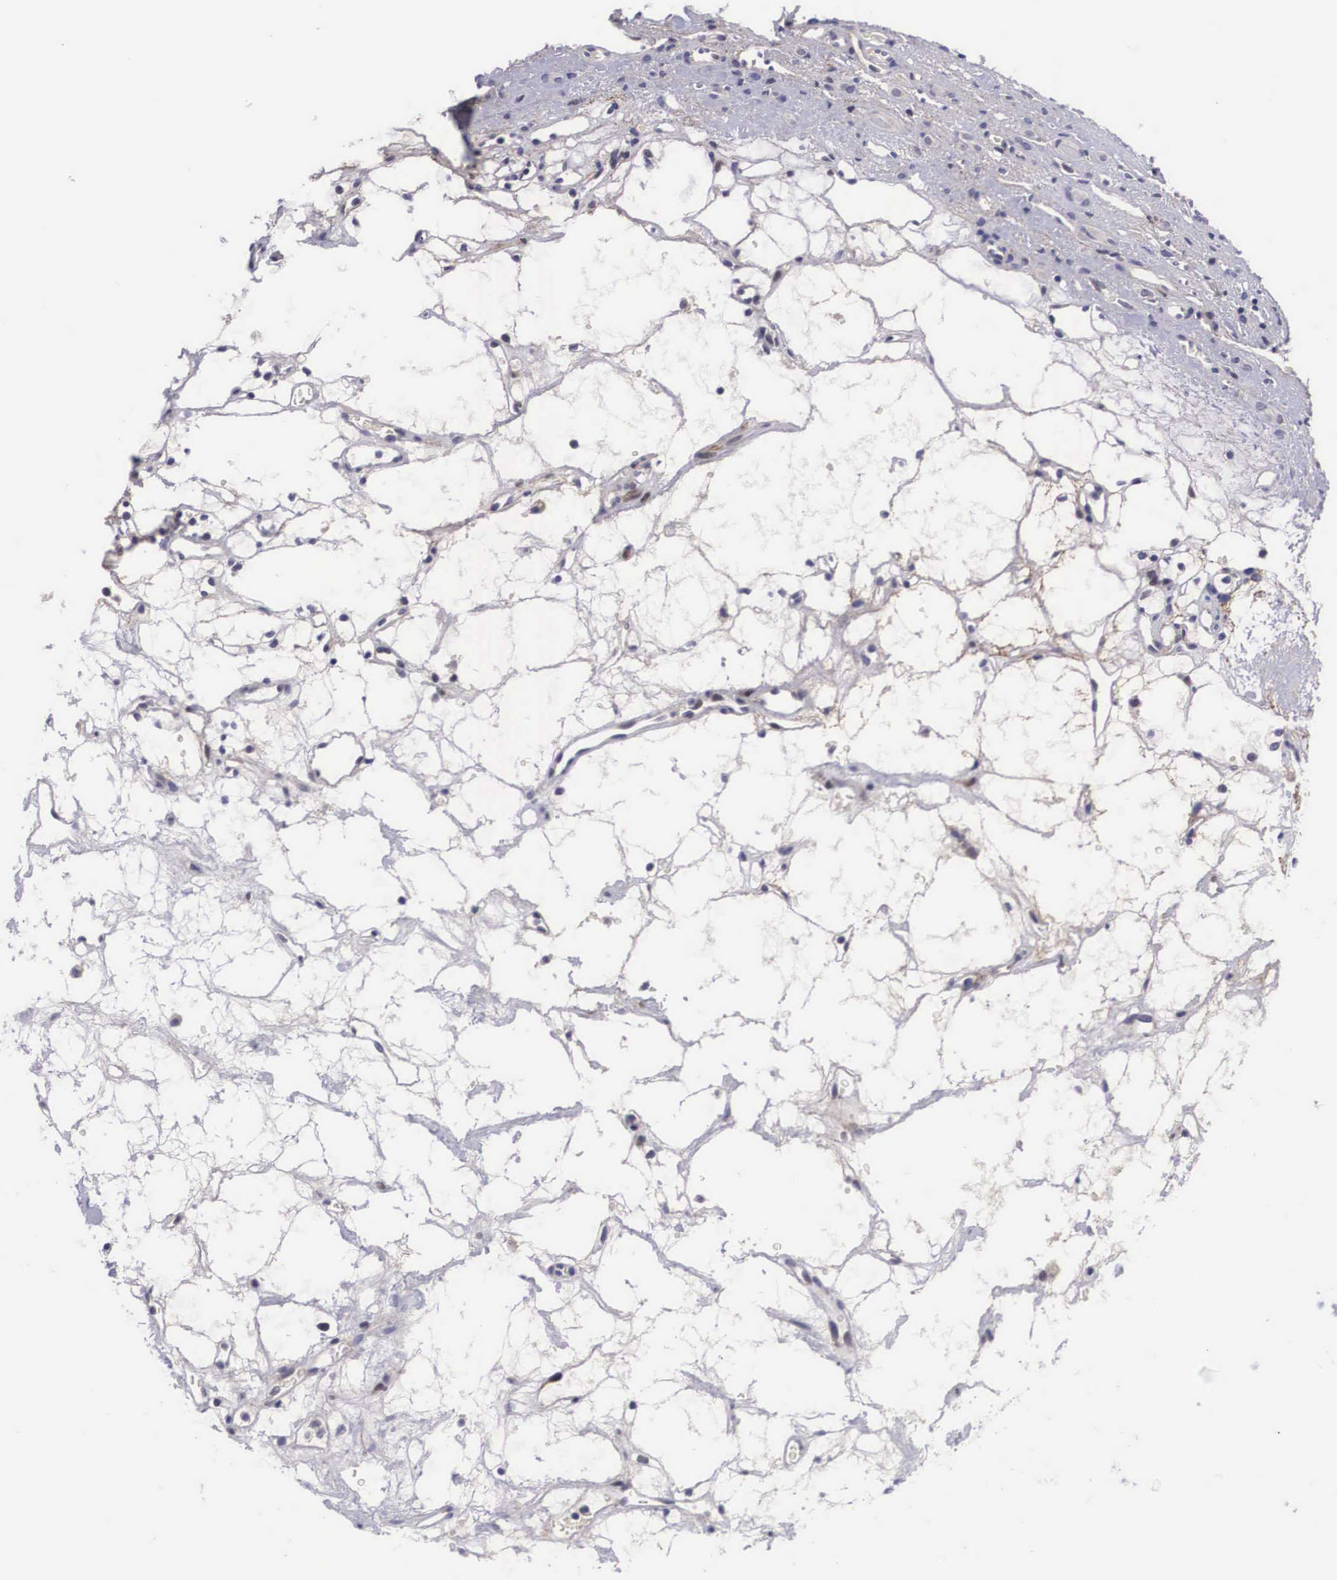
{"staining": {"intensity": "weak", "quantity": "<25%", "location": "nuclear"}, "tissue": "renal cancer", "cell_type": "Tumor cells", "image_type": "cancer", "snomed": [{"axis": "morphology", "description": "Adenocarcinoma, NOS"}, {"axis": "topography", "description": "Kidney"}], "caption": "Immunohistochemistry (IHC) of human adenocarcinoma (renal) displays no staining in tumor cells.", "gene": "EMID1", "patient": {"sex": "female", "age": 60}}